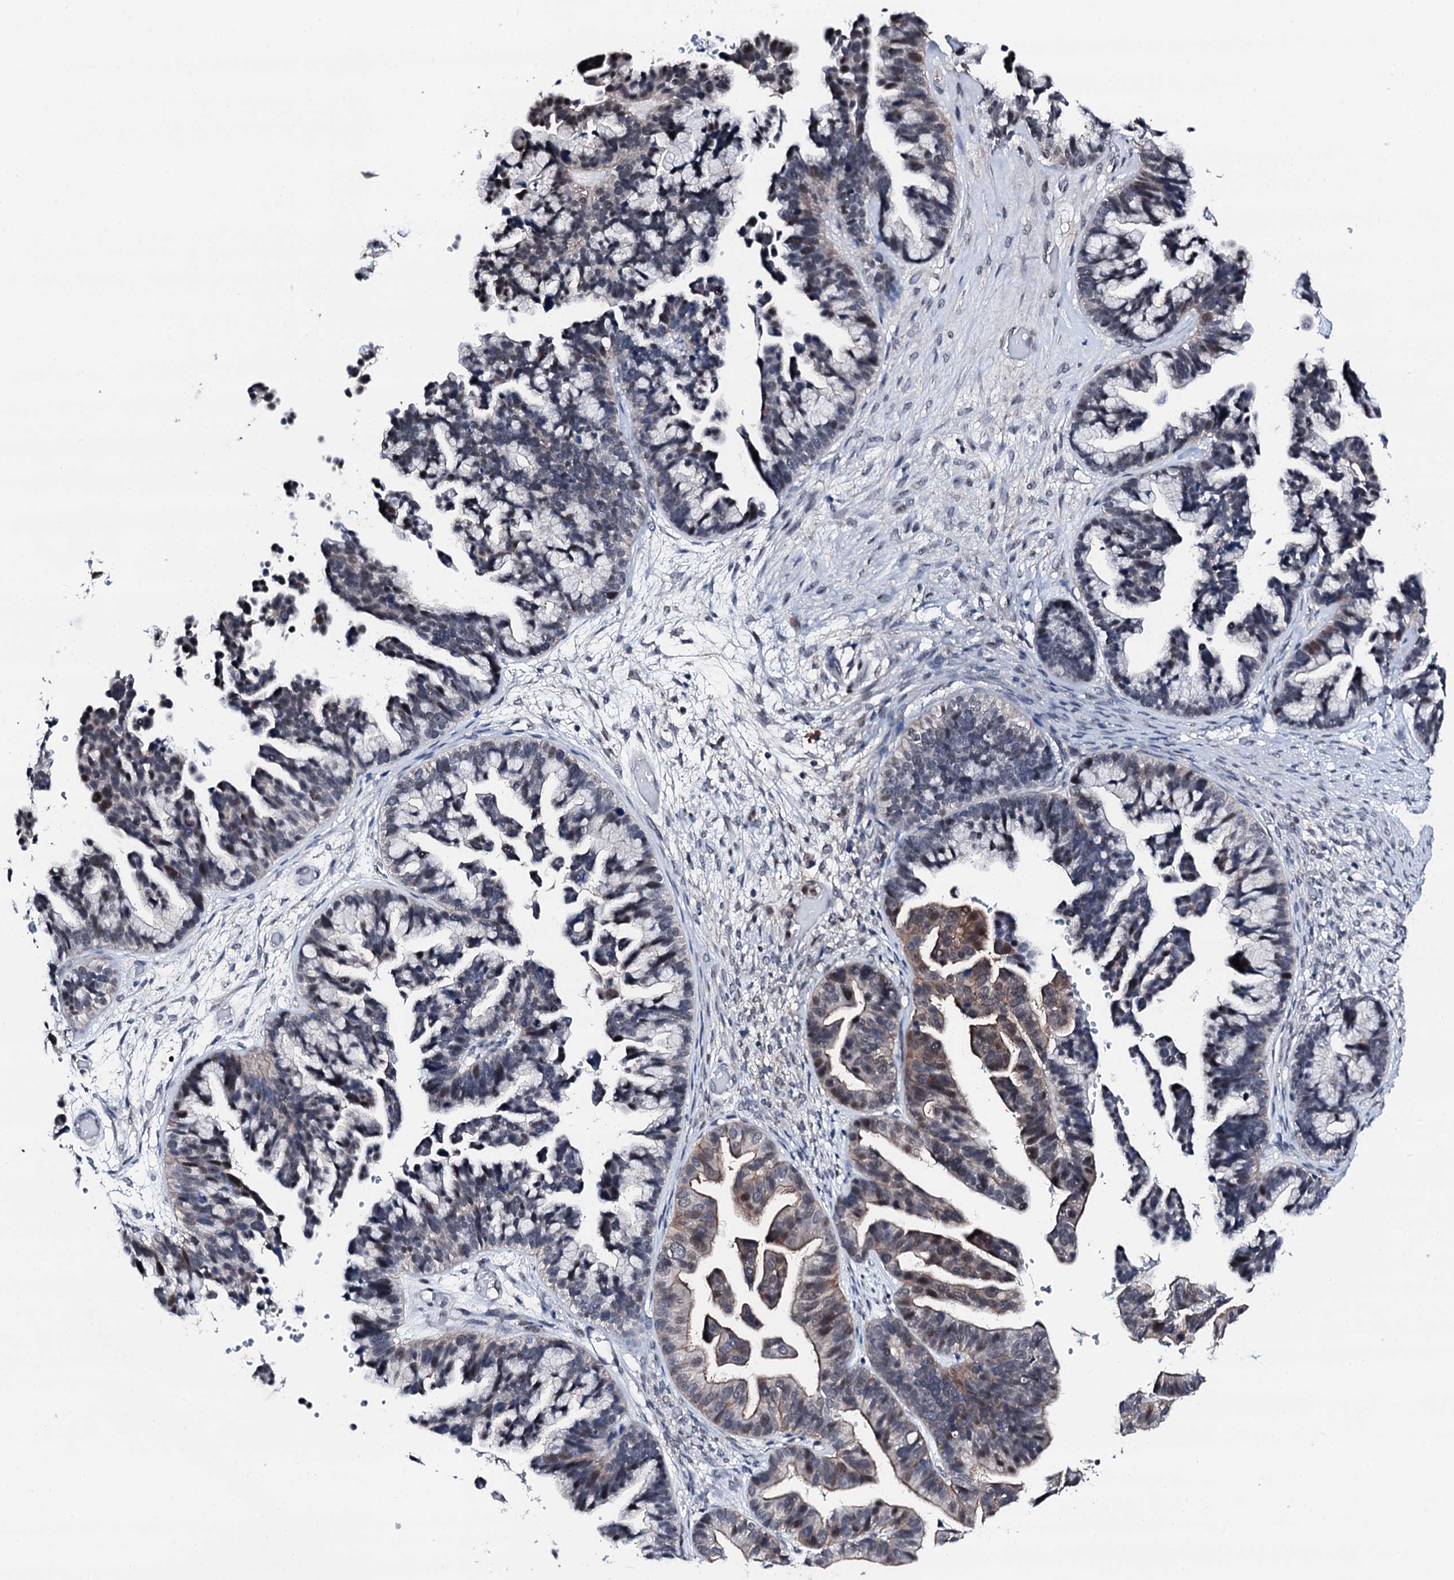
{"staining": {"intensity": "moderate", "quantity": "<25%", "location": "cytoplasmic/membranous"}, "tissue": "ovarian cancer", "cell_type": "Tumor cells", "image_type": "cancer", "snomed": [{"axis": "morphology", "description": "Cystadenocarcinoma, serous, NOS"}, {"axis": "topography", "description": "Ovary"}], "caption": "Immunohistochemistry (IHC) image of neoplastic tissue: human ovarian cancer stained using IHC reveals low levels of moderate protein expression localized specifically in the cytoplasmic/membranous of tumor cells, appearing as a cytoplasmic/membranous brown color.", "gene": "TRAFD1", "patient": {"sex": "female", "age": 56}}